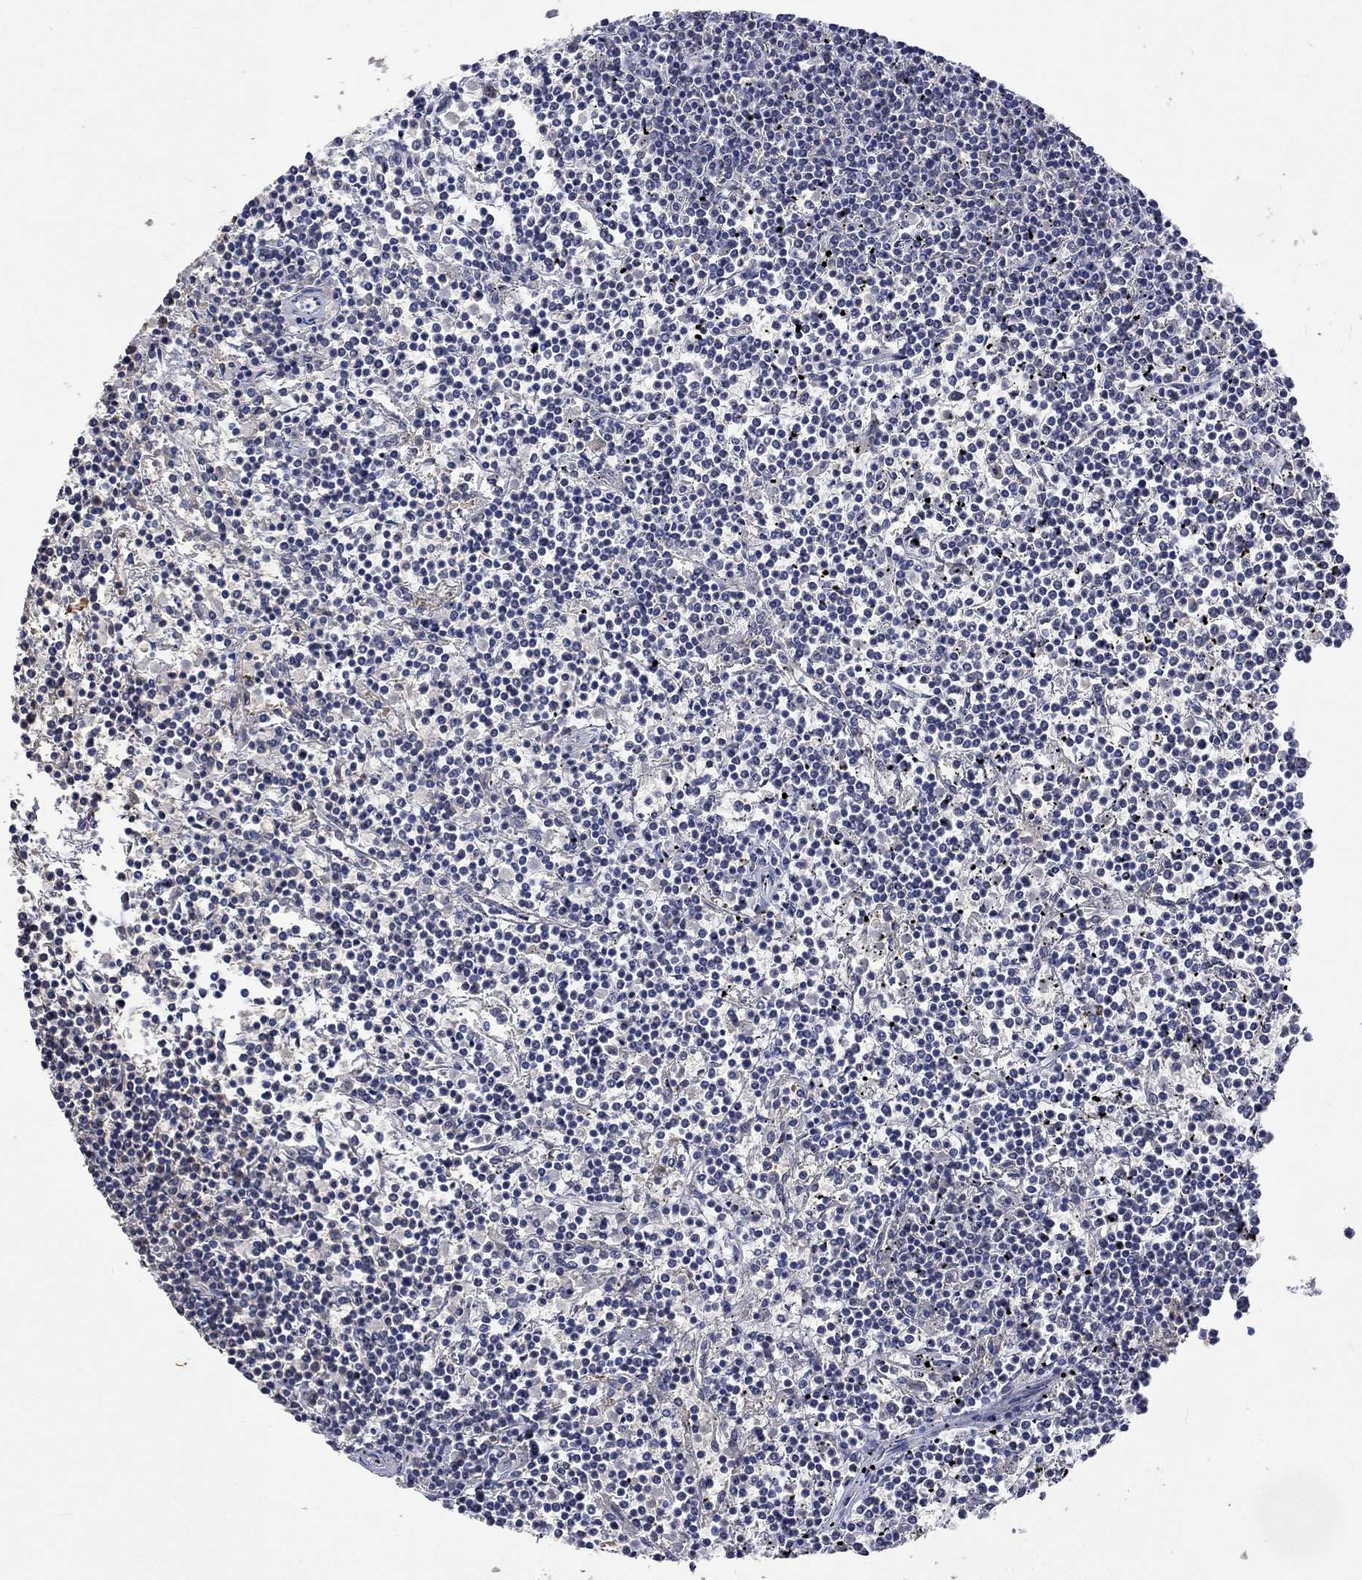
{"staining": {"intensity": "negative", "quantity": "none", "location": "none"}, "tissue": "lymphoma", "cell_type": "Tumor cells", "image_type": "cancer", "snomed": [{"axis": "morphology", "description": "Malignant lymphoma, non-Hodgkin's type, Low grade"}, {"axis": "topography", "description": "Spleen"}], "caption": "A high-resolution image shows immunohistochemistry (IHC) staining of lymphoma, which reveals no significant expression in tumor cells.", "gene": "PTPN20", "patient": {"sex": "female", "age": 19}}